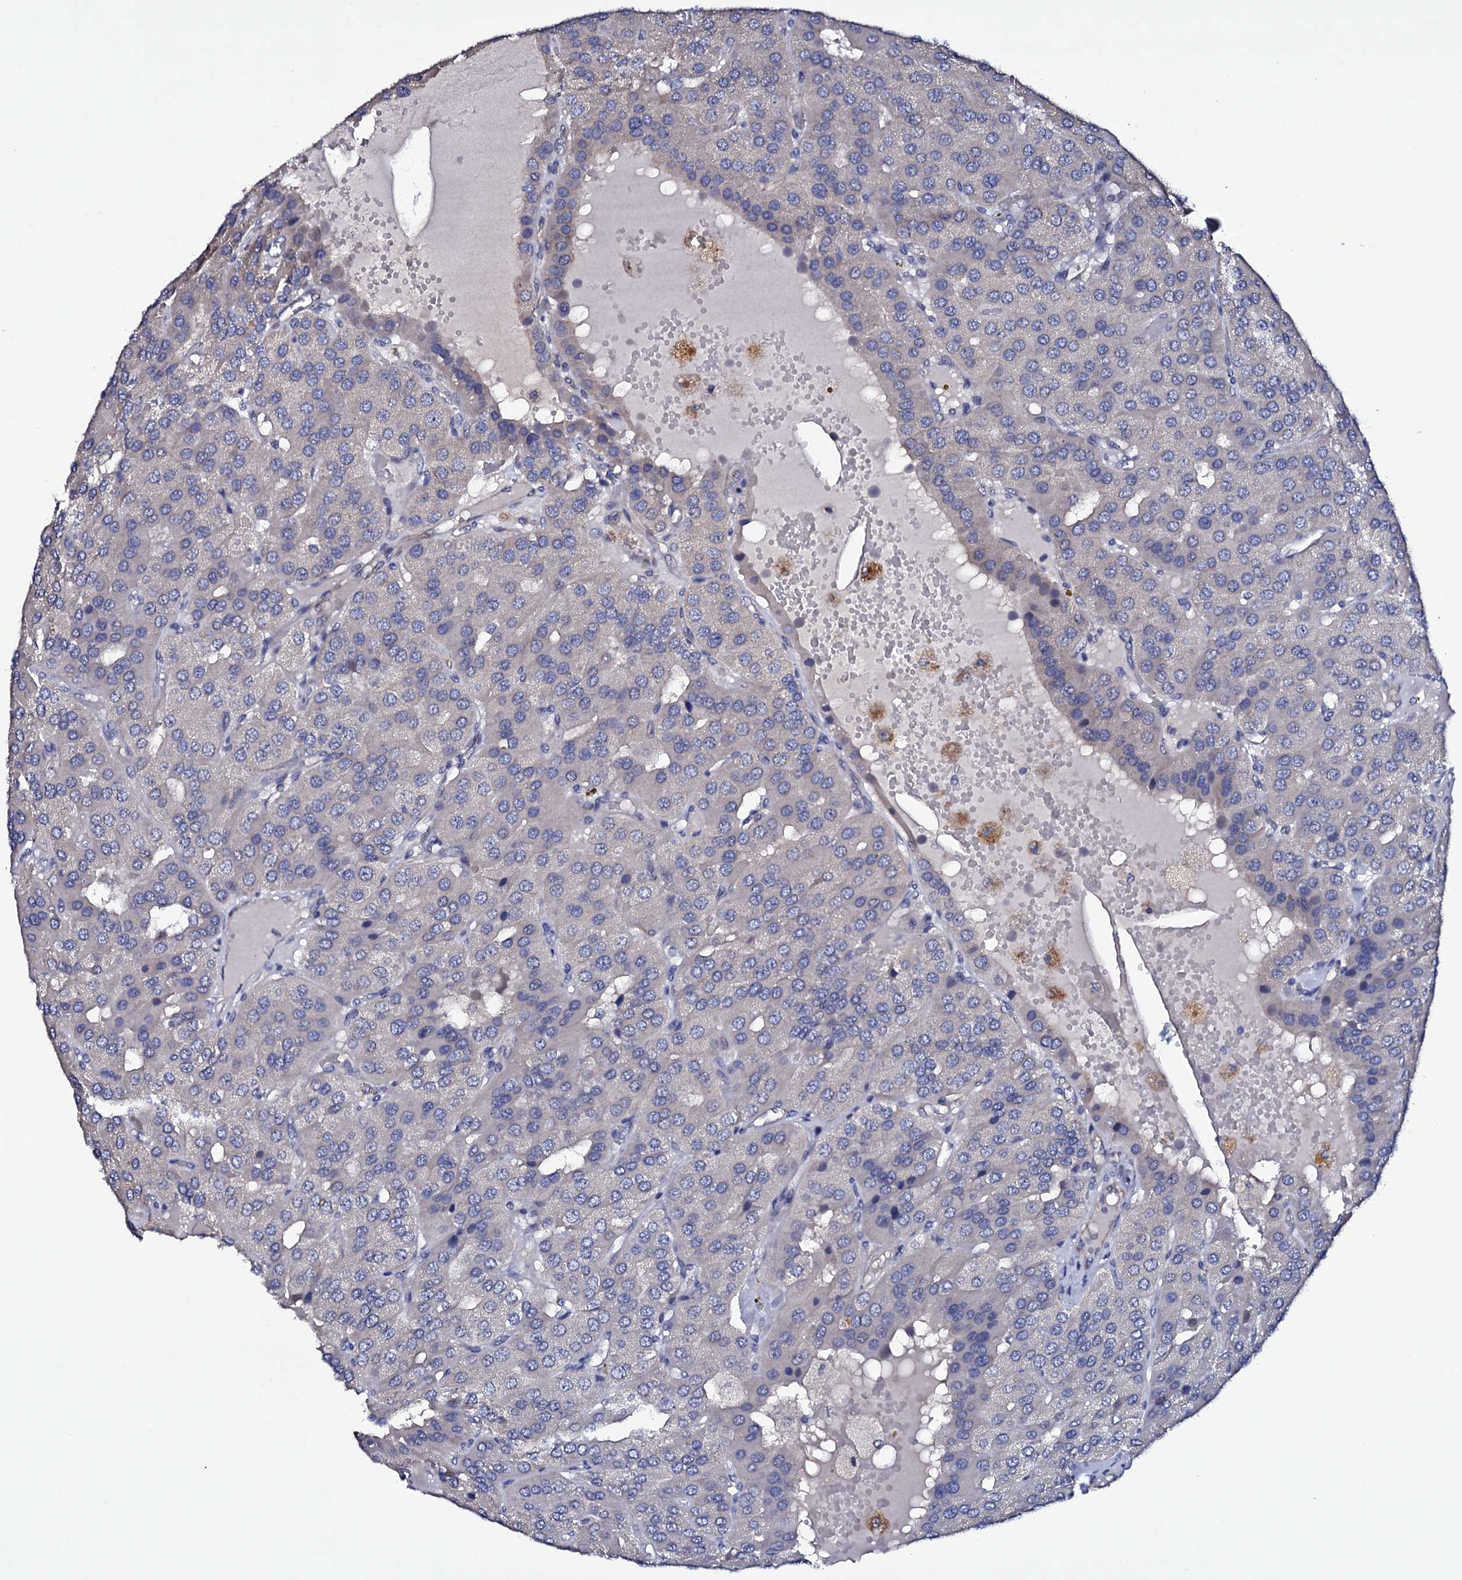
{"staining": {"intensity": "negative", "quantity": "none", "location": "none"}, "tissue": "parathyroid gland", "cell_type": "Glandular cells", "image_type": "normal", "snomed": [{"axis": "morphology", "description": "Normal tissue, NOS"}, {"axis": "morphology", "description": "Adenoma, NOS"}, {"axis": "topography", "description": "Parathyroid gland"}], "caption": "DAB immunohistochemical staining of benign parathyroid gland demonstrates no significant expression in glandular cells. (DAB IHC with hematoxylin counter stain).", "gene": "BCL2L14", "patient": {"sex": "female", "age": 86}}